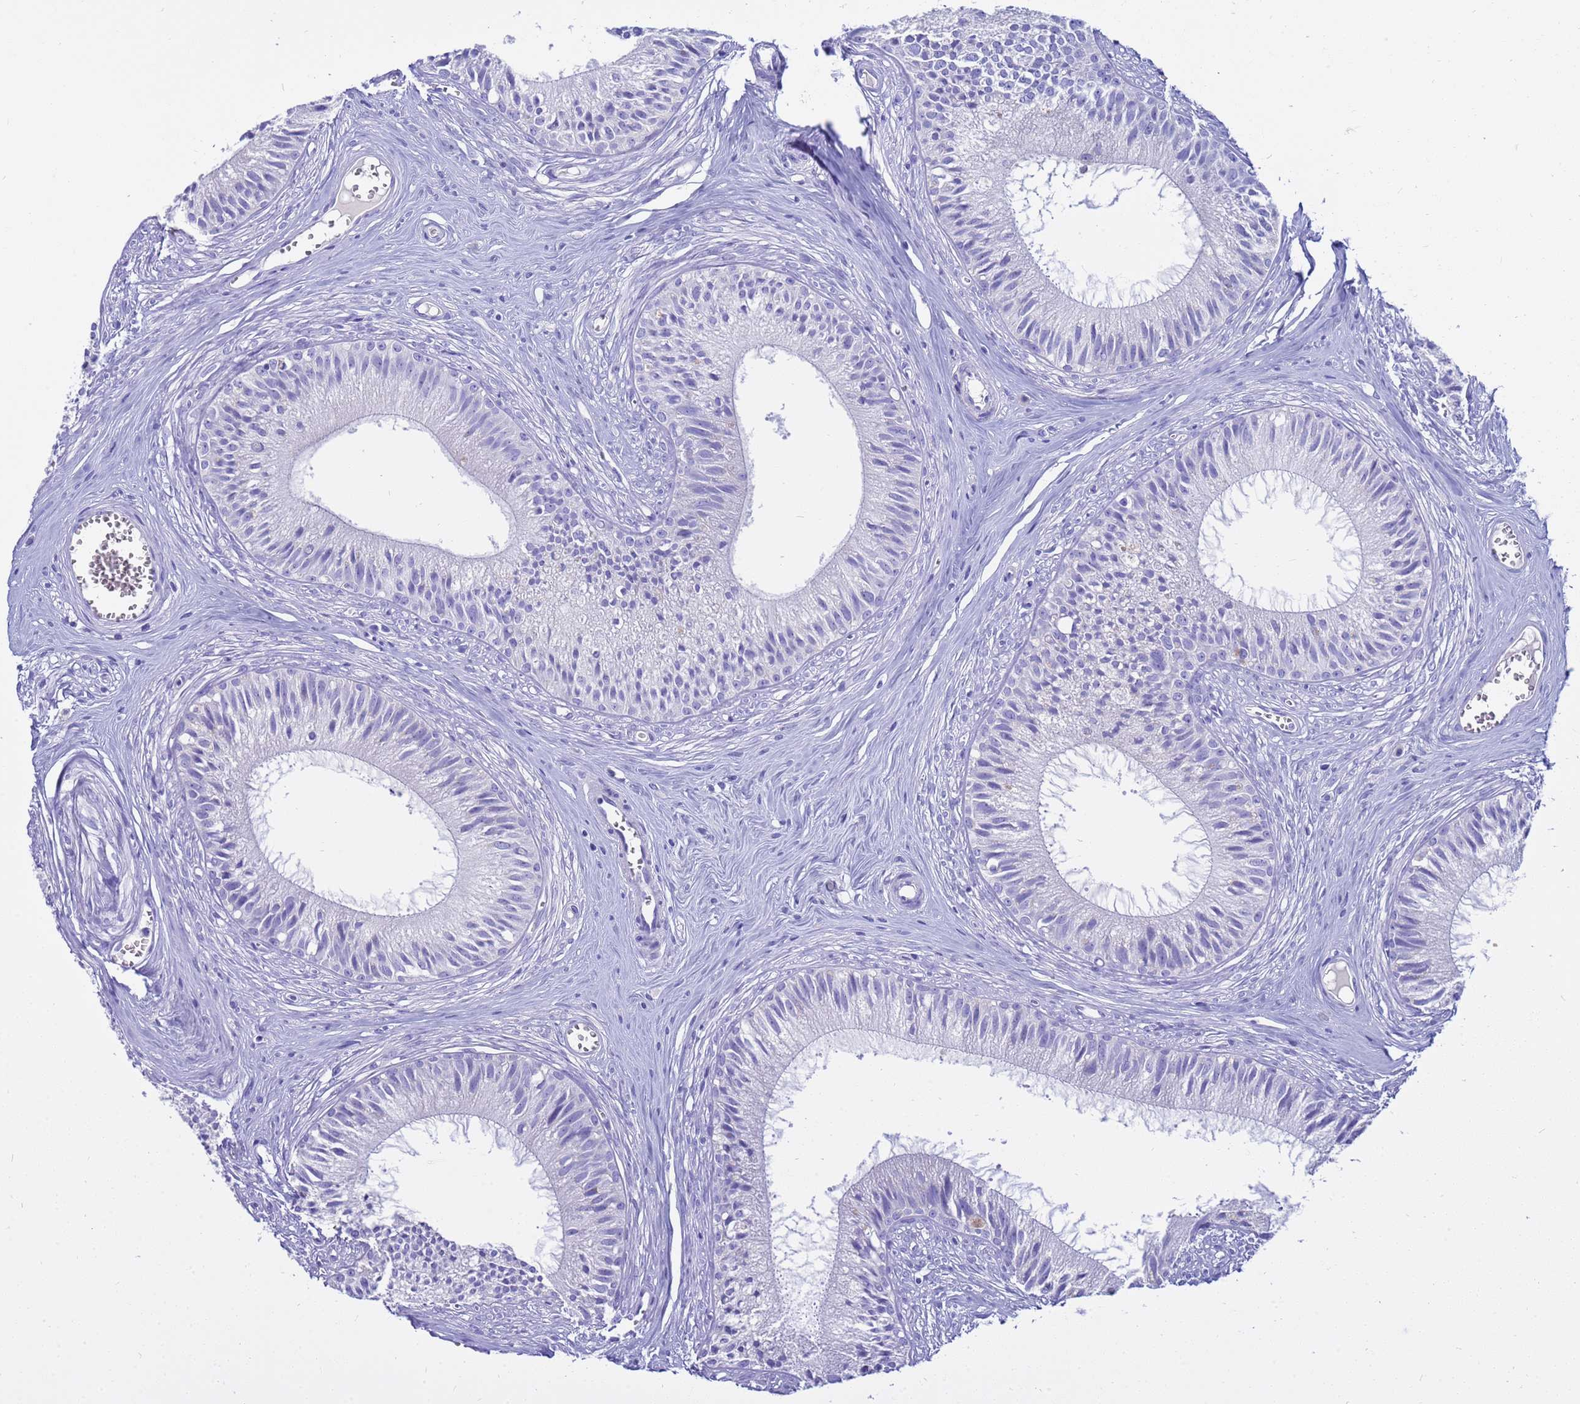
{"staining": {"intensity": "negative", "quantity": "none", "location": "none"}, "tissue": "epididymis", "cell_type": "Glandular cells", "image_type": "normal", "snomed": [{"axis": "morphology", "description": "Normal tissue, NOS"}, {"axis": "topography", "description": "Epididymis"}], "caption": "Immunohistochemistry (IHC) image of normal epididymis stained for a protein (brown), which shows no expression in glandular cells.", "gene": "SYCN", "patient": {"sex": "male", "age": 36}}